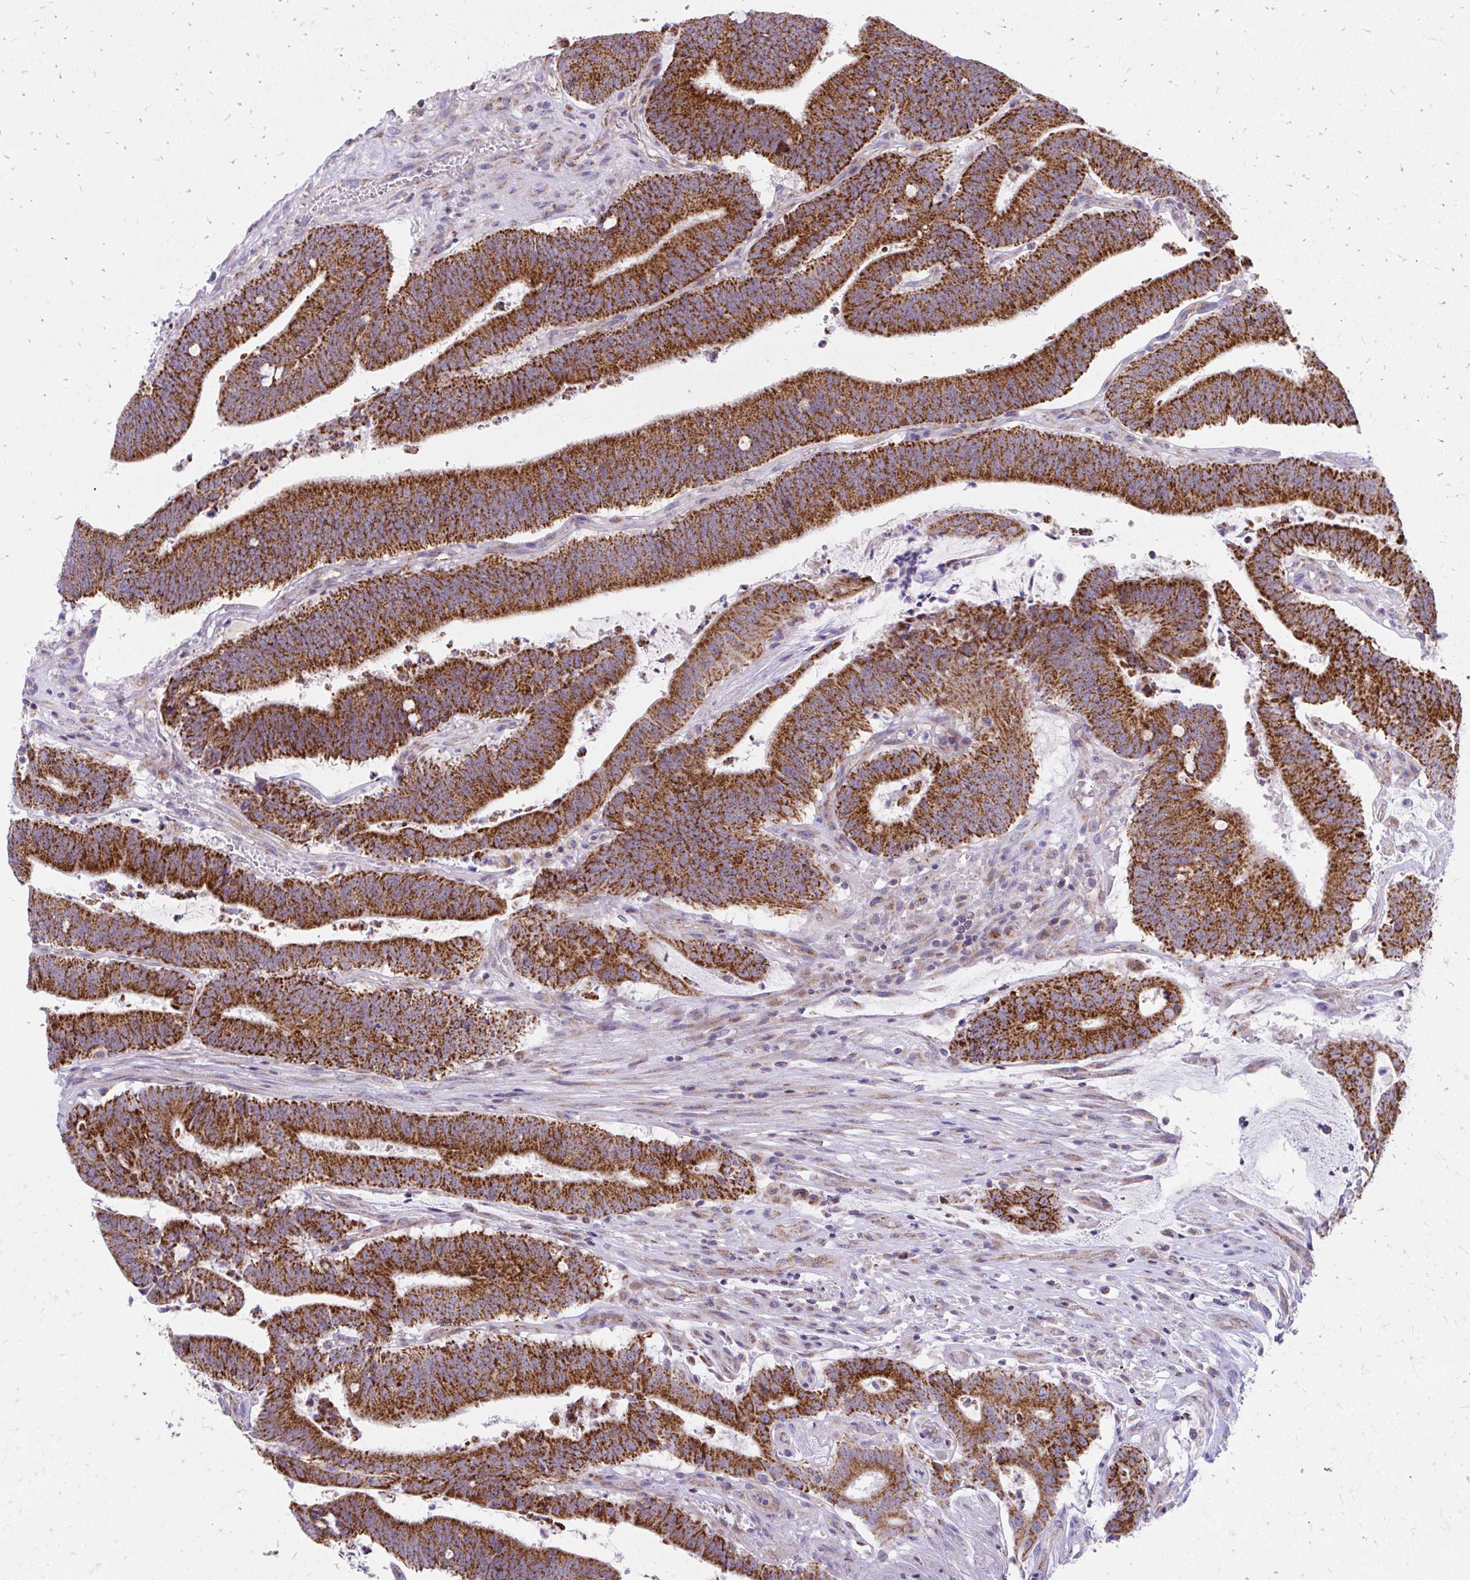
{"staining": {"intensity": "strong", "quantity": ">75%", "location": "cytoplasmic/membranous"}, "tissue": "colorectal cancer", "cell_type": "Tumor cells", "image_type": "cancer", "snomed": [{"axis": "morphology", "description": "Adenocarcinoma, NOS"}, {"axis": "topography", "description": "Colon"}], "caption": "Immunohistochemical staining of human adenocarcinoma (colorectal) shows strong cytoplasmic/membranous protein positivity in about >75% of tumor cells. (IHC, brightfield microscopy, high magnification).", "gene": "MRPL19", "patient": {"sex": "female", "age": 43}}